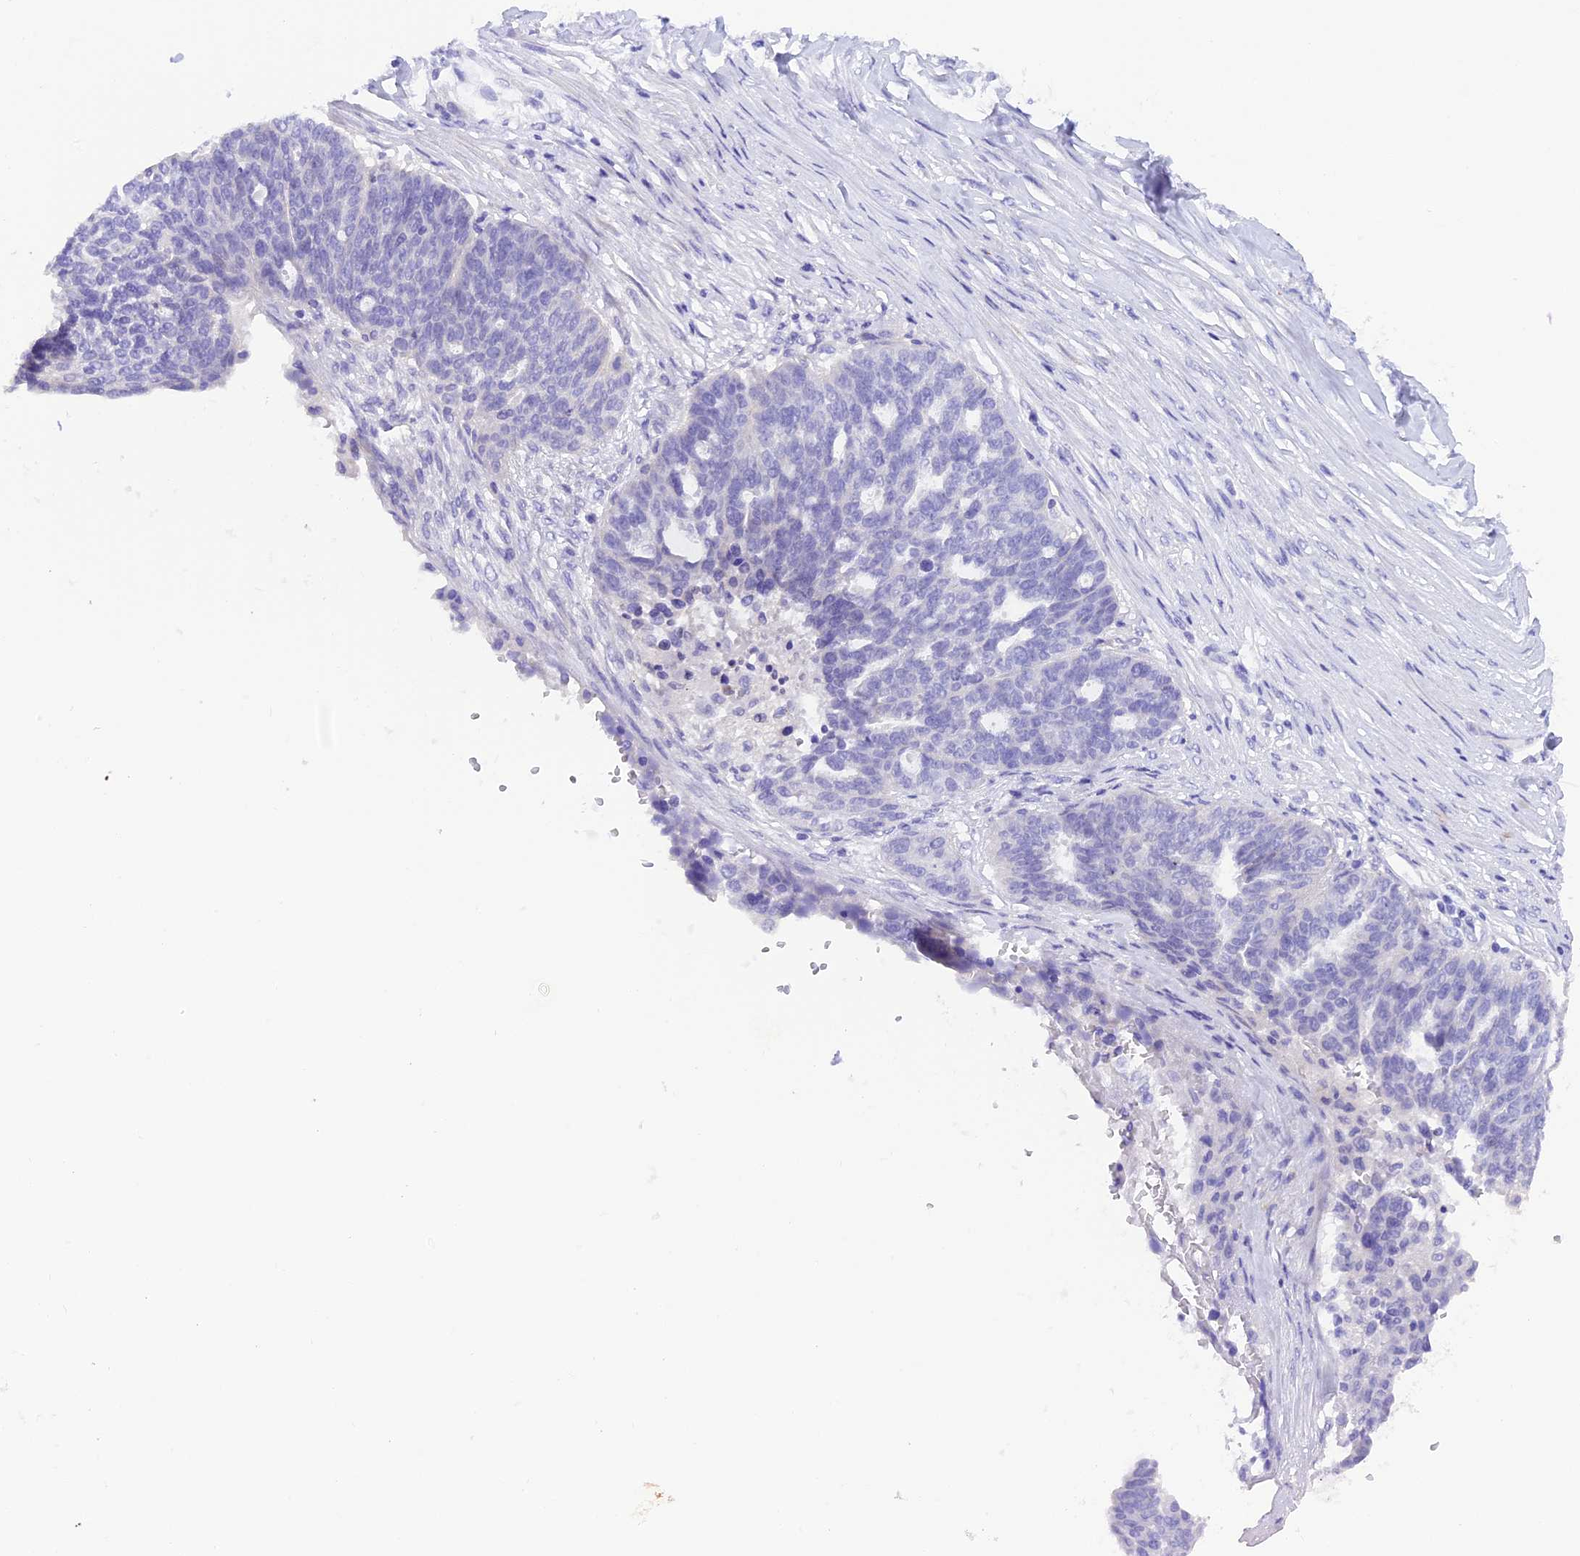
{"staining": {"intensity": "negative", "quantity": "none", "location": "none"}, "tissue": "ovarian cancer", "cell_type": "Tumor cells", "image_type": "cancer", "snomed": [{"axis": "morphology", "description": "Cystadenocarcinoma, serous, NOS"}, {"axis": "topography", "description": "Ovary"}], "caption": "Immunohistochemistry of human ovarian serous cystadenocarcinoma shows no staining in tumor cells. (DAB IHC visualized using brightfield microscopy, high magnification).", "gene": "COL6A5", "patient": {"sex": "female", "age": 59}}